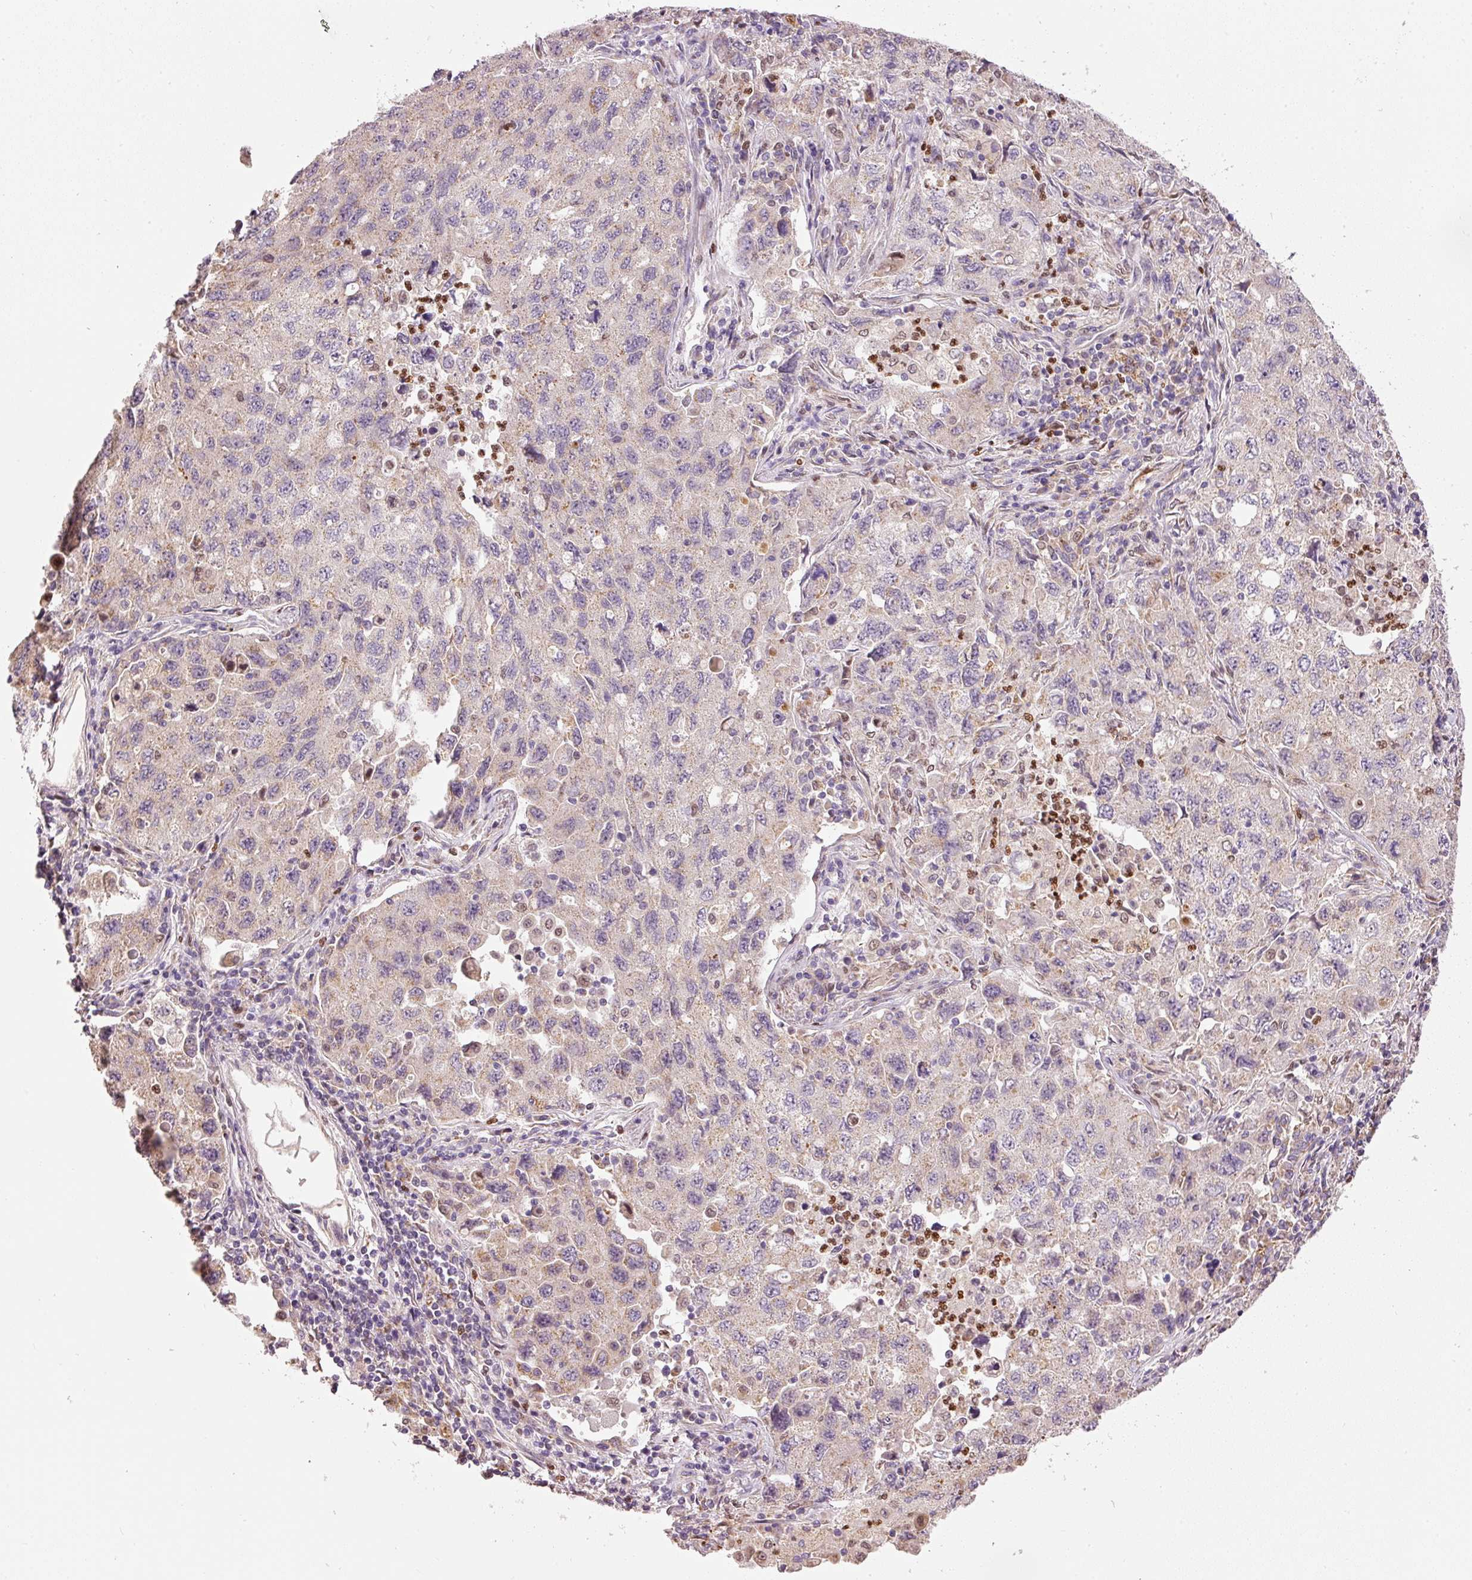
{"staining": {"intensity": "negative", "quantity": "none", "location": "none"}, "tissue": "lung cancer", "cell_type": "Tumor cells", "image_type": "cancer", "snomed": [{"axis": "morphology", "description": "Adenocarcinoma, NOS"}, {"axis": "topography", "description": "Lung"}], "caption": "An immunohistochemistry image of lung cancer (adenocarcinoma) is shown. There is no staining in tumor cells of lung cancer (adenocarcinoma).", "gene": "MTHFD1L", "patient": {"sex": "female", "age": 57}}